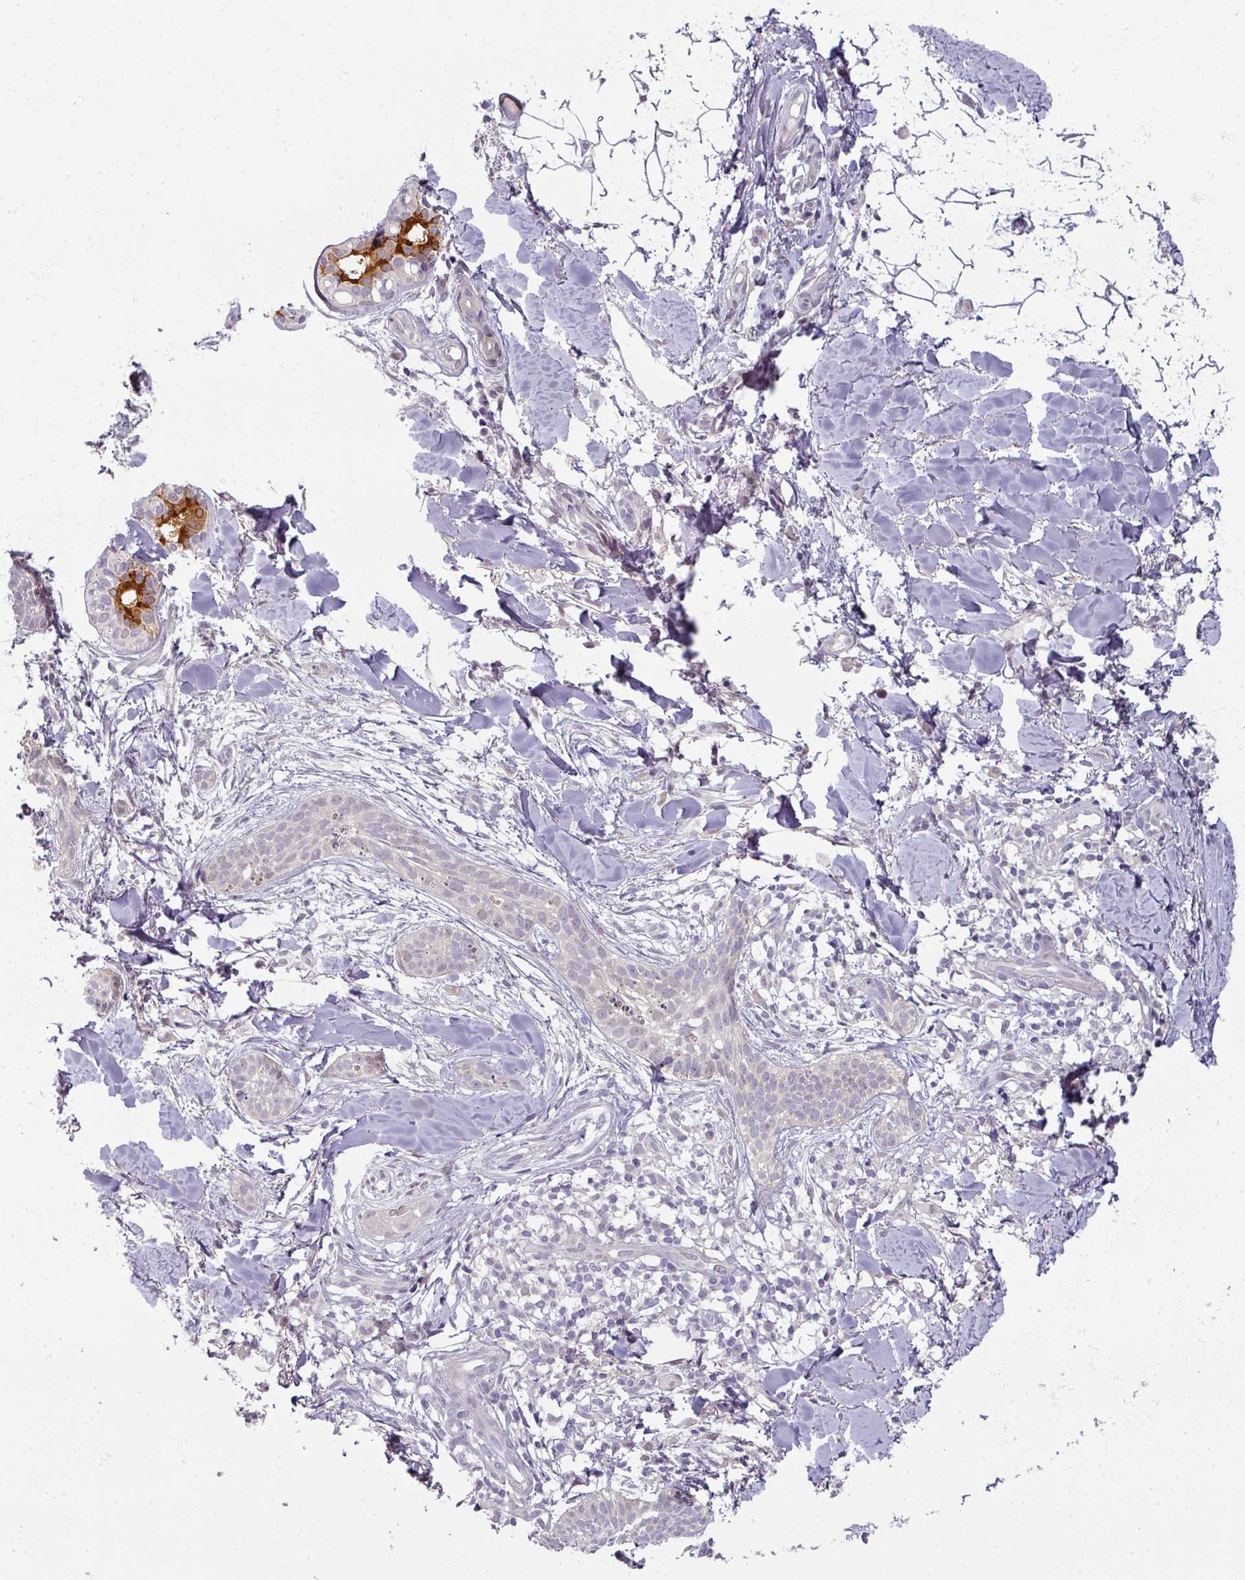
{"staining": {"intensity": "negative", "quantity": "none", "location": "none"}, "tissue": "skin cancer", "cell_type": "Tumor cells", "image_type": "cancer", "snomed": [{"axis": "morphology", "description": "Basal cell carcinoma"}, {"axis": "topography", "description": "Skin"}], "caption": "This is a photomicrograph of immunohistochemistry staining of skin cancer, which shows no staining in tumor cells.", "gene": "MYMK", "patient": {"sex": "male", "age": 52}}